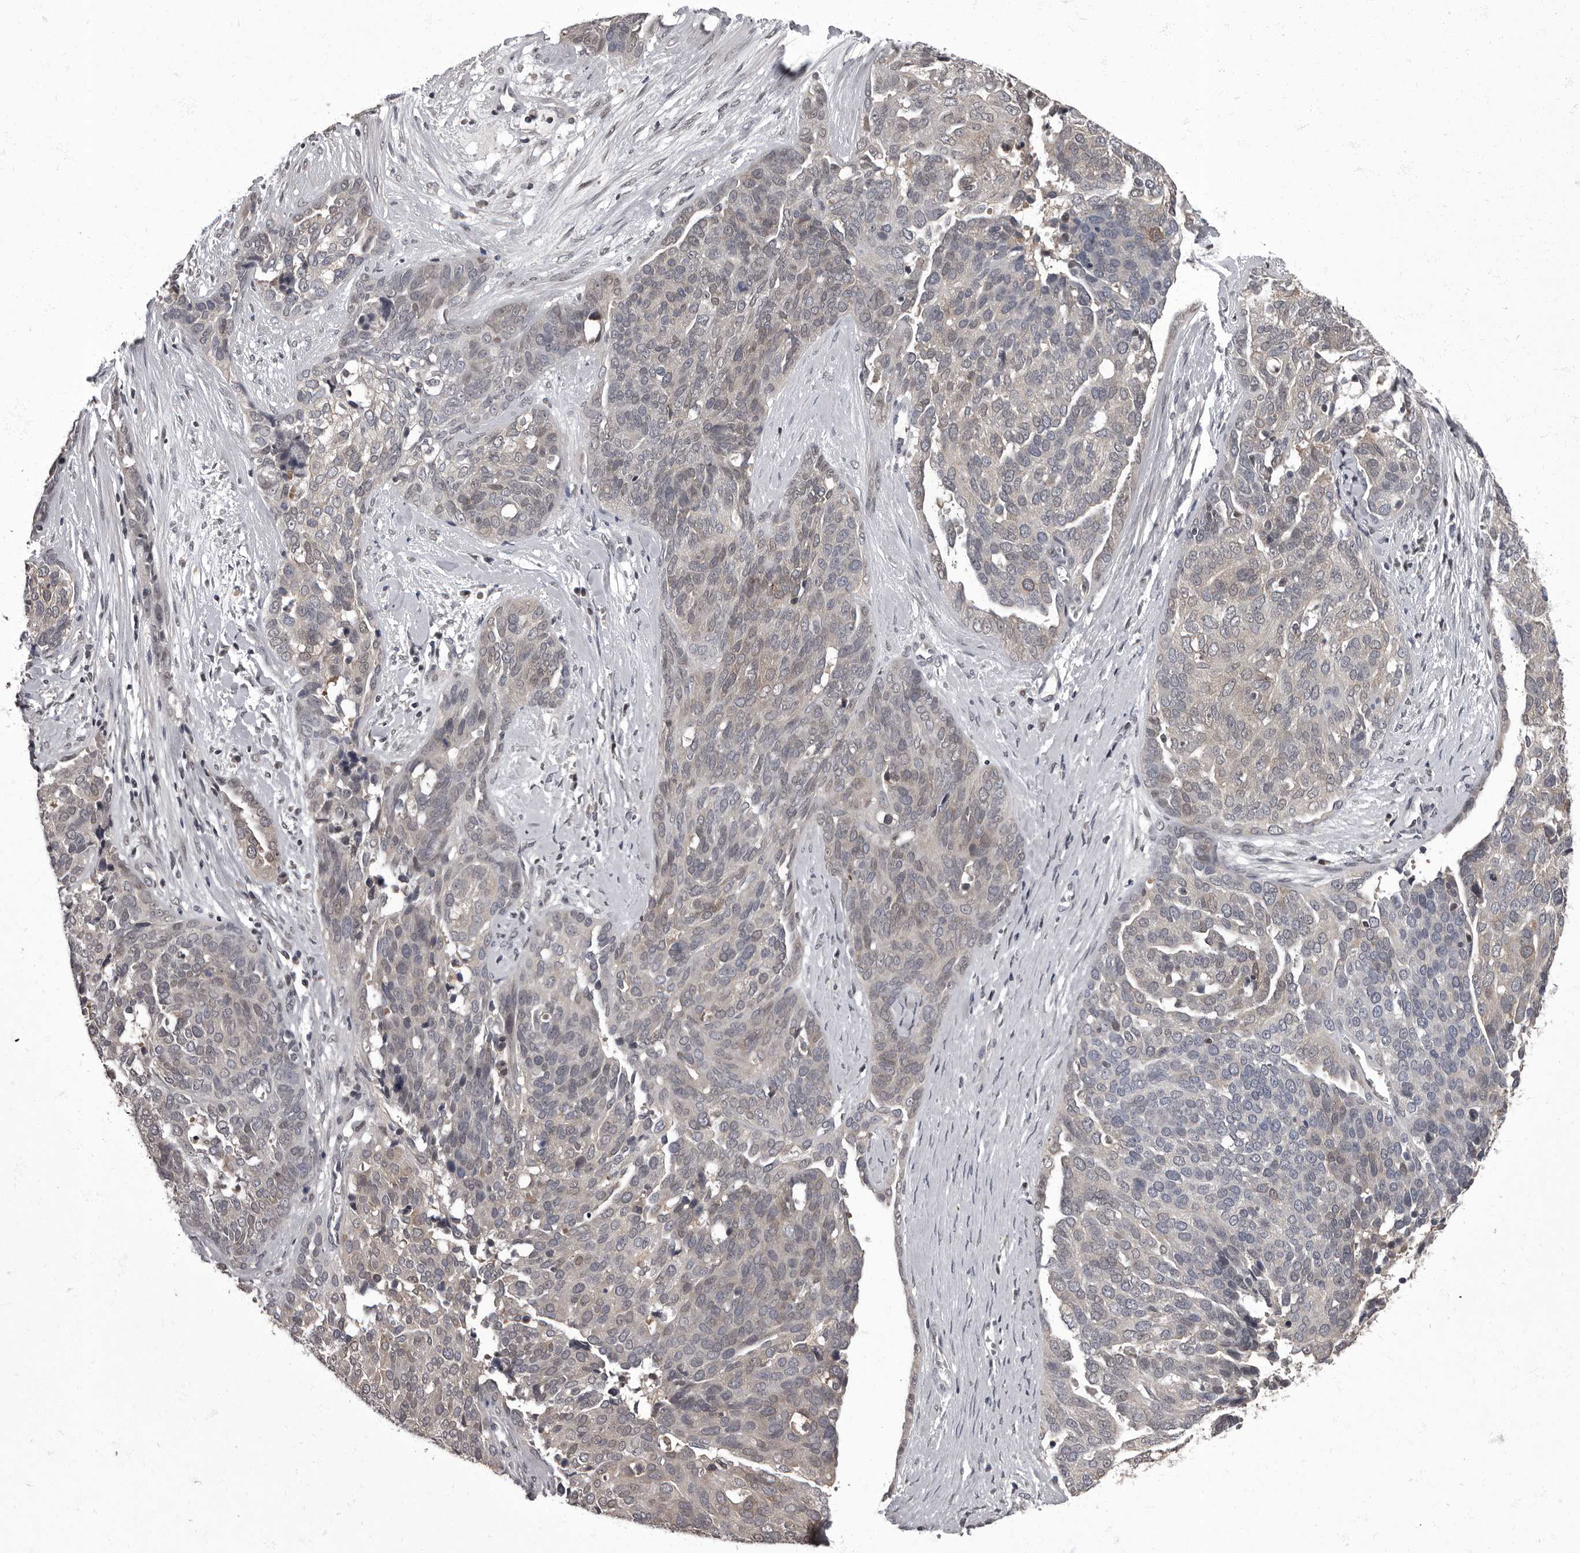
{"staining": {"intensity": "weak", "quantity": "<25%", "location": "nuclear"}, "tissue": "ovarian cancer", "cell_type": "Tumor cells", "image_type": "cancer", "snomed": [{"axis": "morphology", "description": "Cystadenocarcinoma, serous, NOS"}, {"axis": "topography", "description": "Ovary"}], "caption": "This photomicrograph is of ovarian serous cystadenocarcinoma stained with immunohistochemistry (IHC) to label a protein in brown with the nuclei are counter-stained blue. There is no expression in tumor cells.", "gene": "C1orf50", "patient": {"sex": "female", "age": 44}}